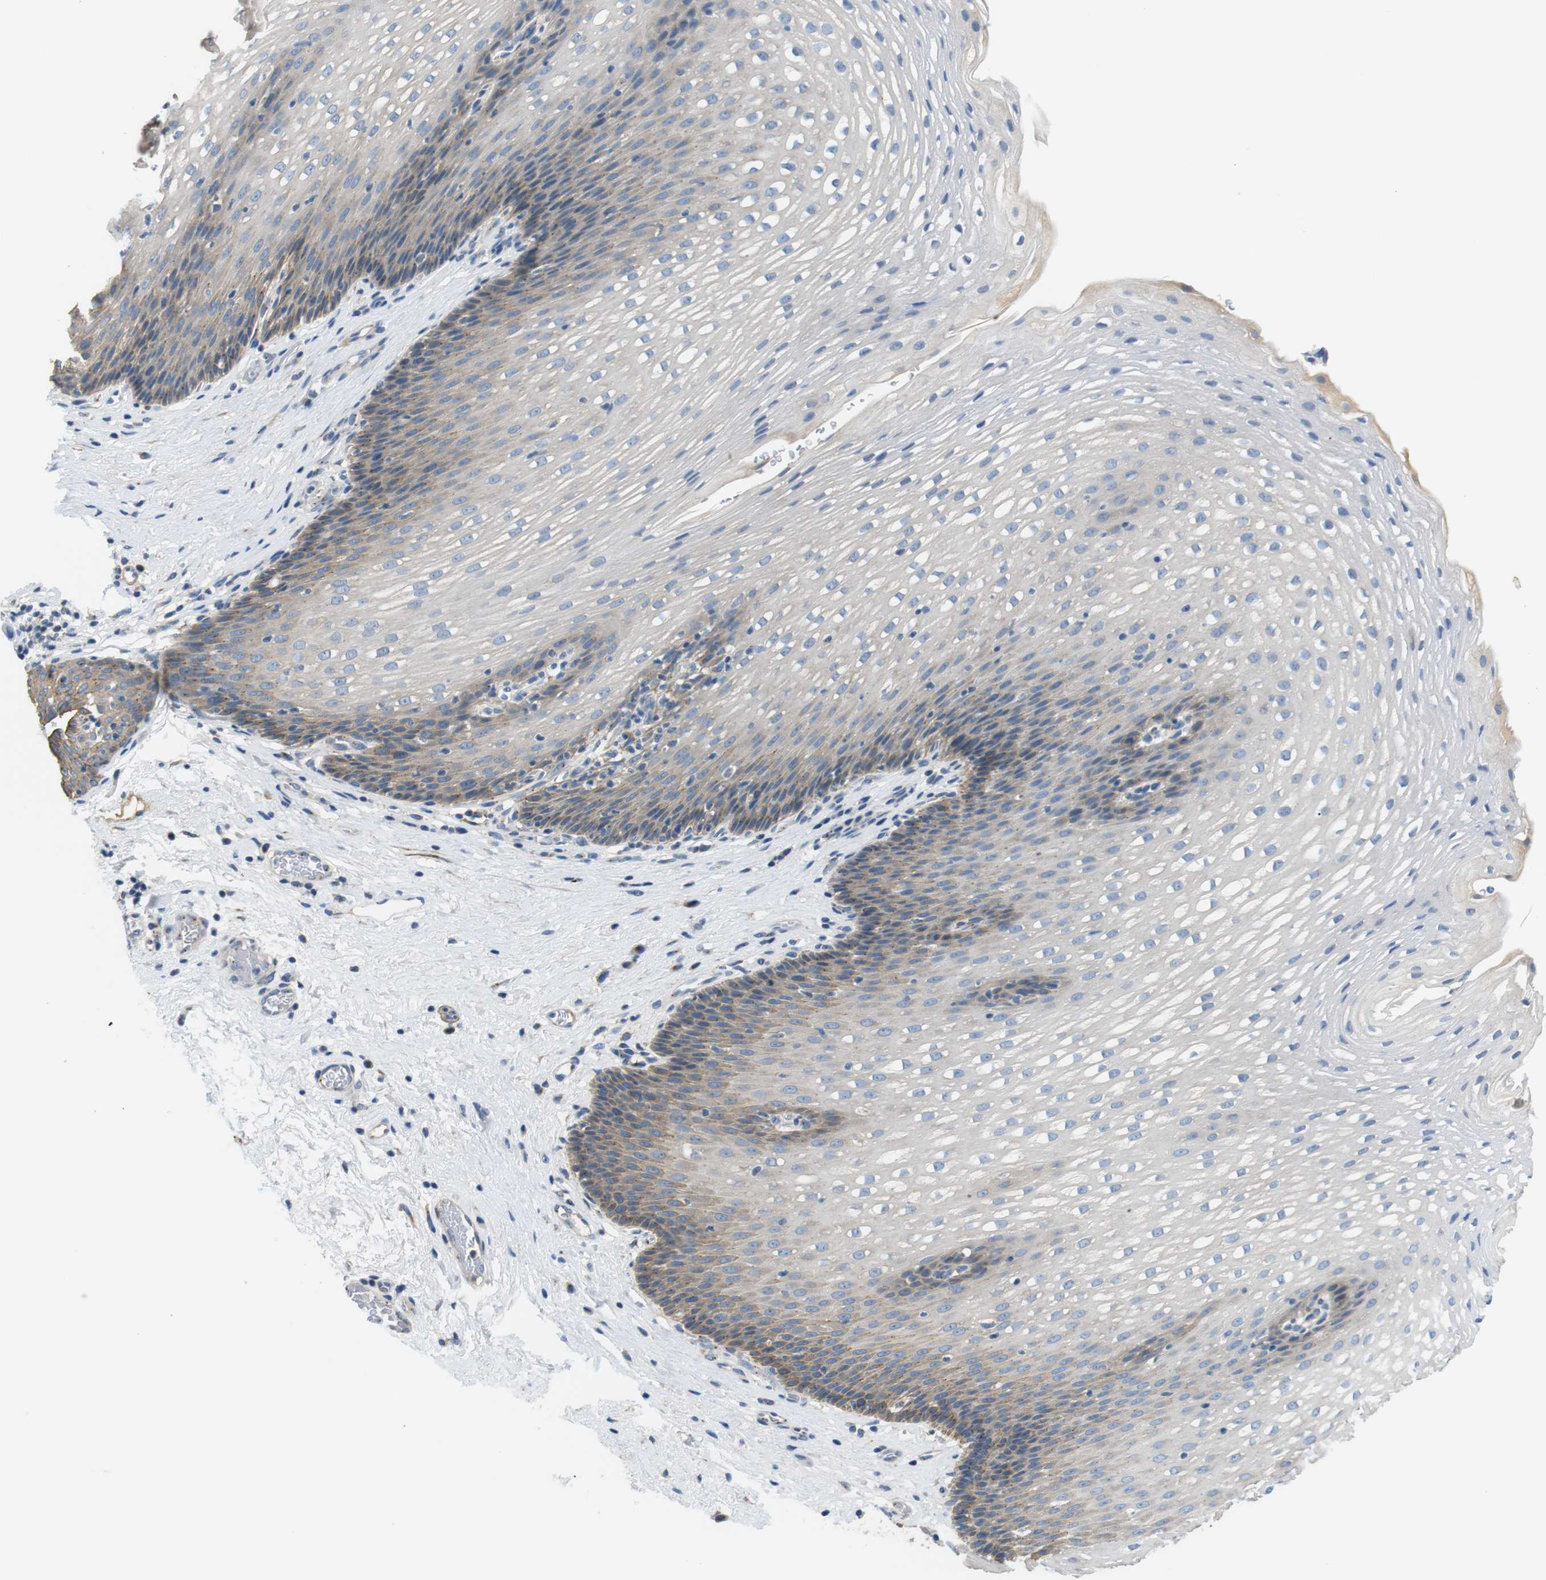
{"staining": {"intensity": "weak", "quantity": "<25%", "location": "cytoplasmic/membranous"}, "tissue": "esophagus", "cell_type": "Squamous epithelial cells", "image_type": "normal", "snomed": [{"axis": "morphology", "description": "Normal tissue, NOS"}, {"axis": "topography", "description": "Esophagus"}], "caption": "Immunohistochemistry (IHC) of normal esophagus demonstrates no expression in squamous epithelial cells. (Stains: DAB immunohistochemistry with hematoxylin counter stain, Microscopy: brightfield microscopy at high magnification).", "gene": "UNC5CL", "patient": {"sex": "male", "age": 48}}